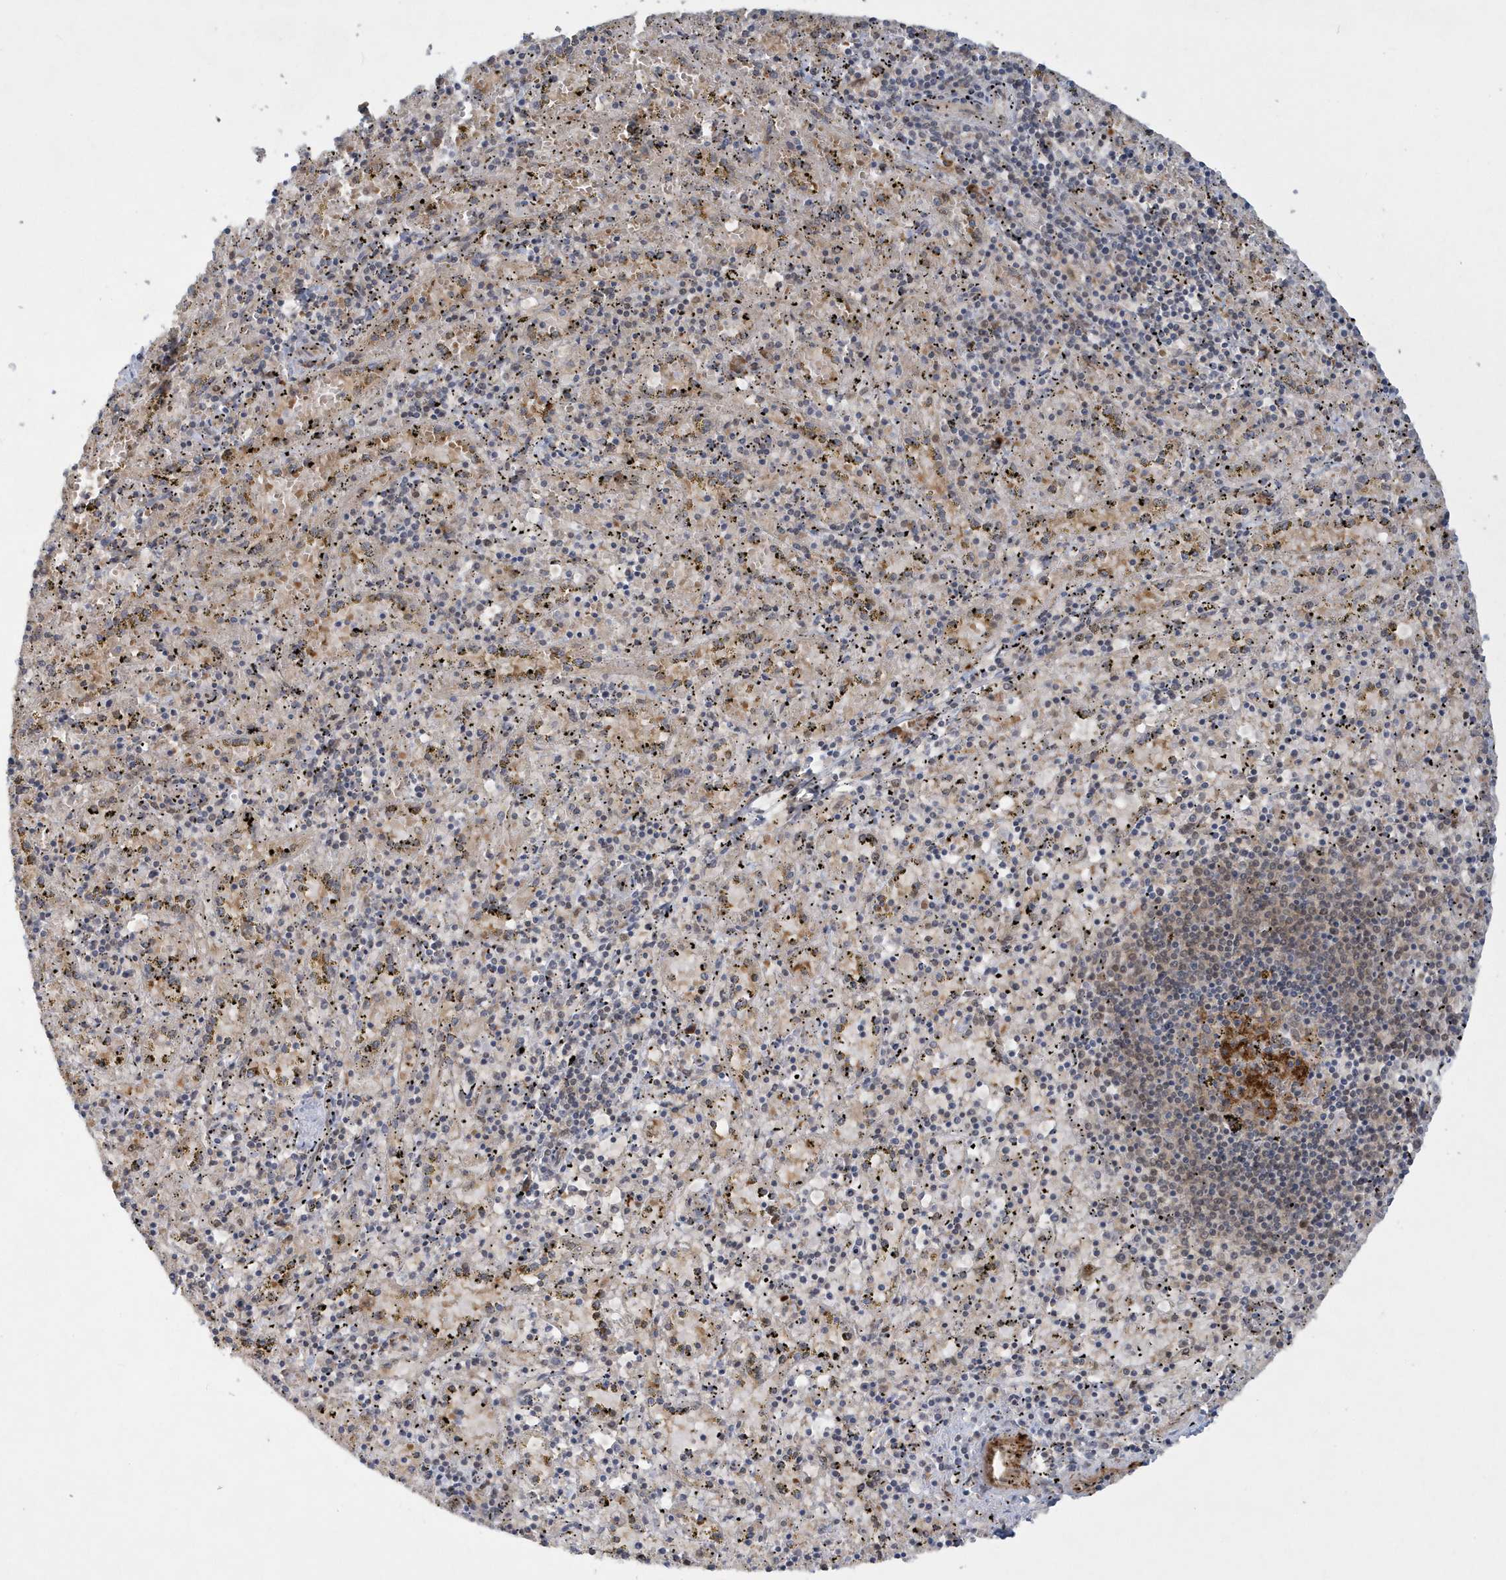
{"staining": {"intensity": "weak", "quantity": "<25%", "location": "cytoplasmic/membranous"}, "tissue": "spleen", "cell_type": "Cells in red pulp", "image_type": "normal", "snomed": [{"axis": "morphology", "description": "Normal tissue, NOS"}, {"axis": "topography", "description": "Spleen"}], "caption": "Image shows no protein positivity in cells in red pulp of normal spleen.", "gene": "ATG4A", "patient": {"sex": "male", "age": 11}}